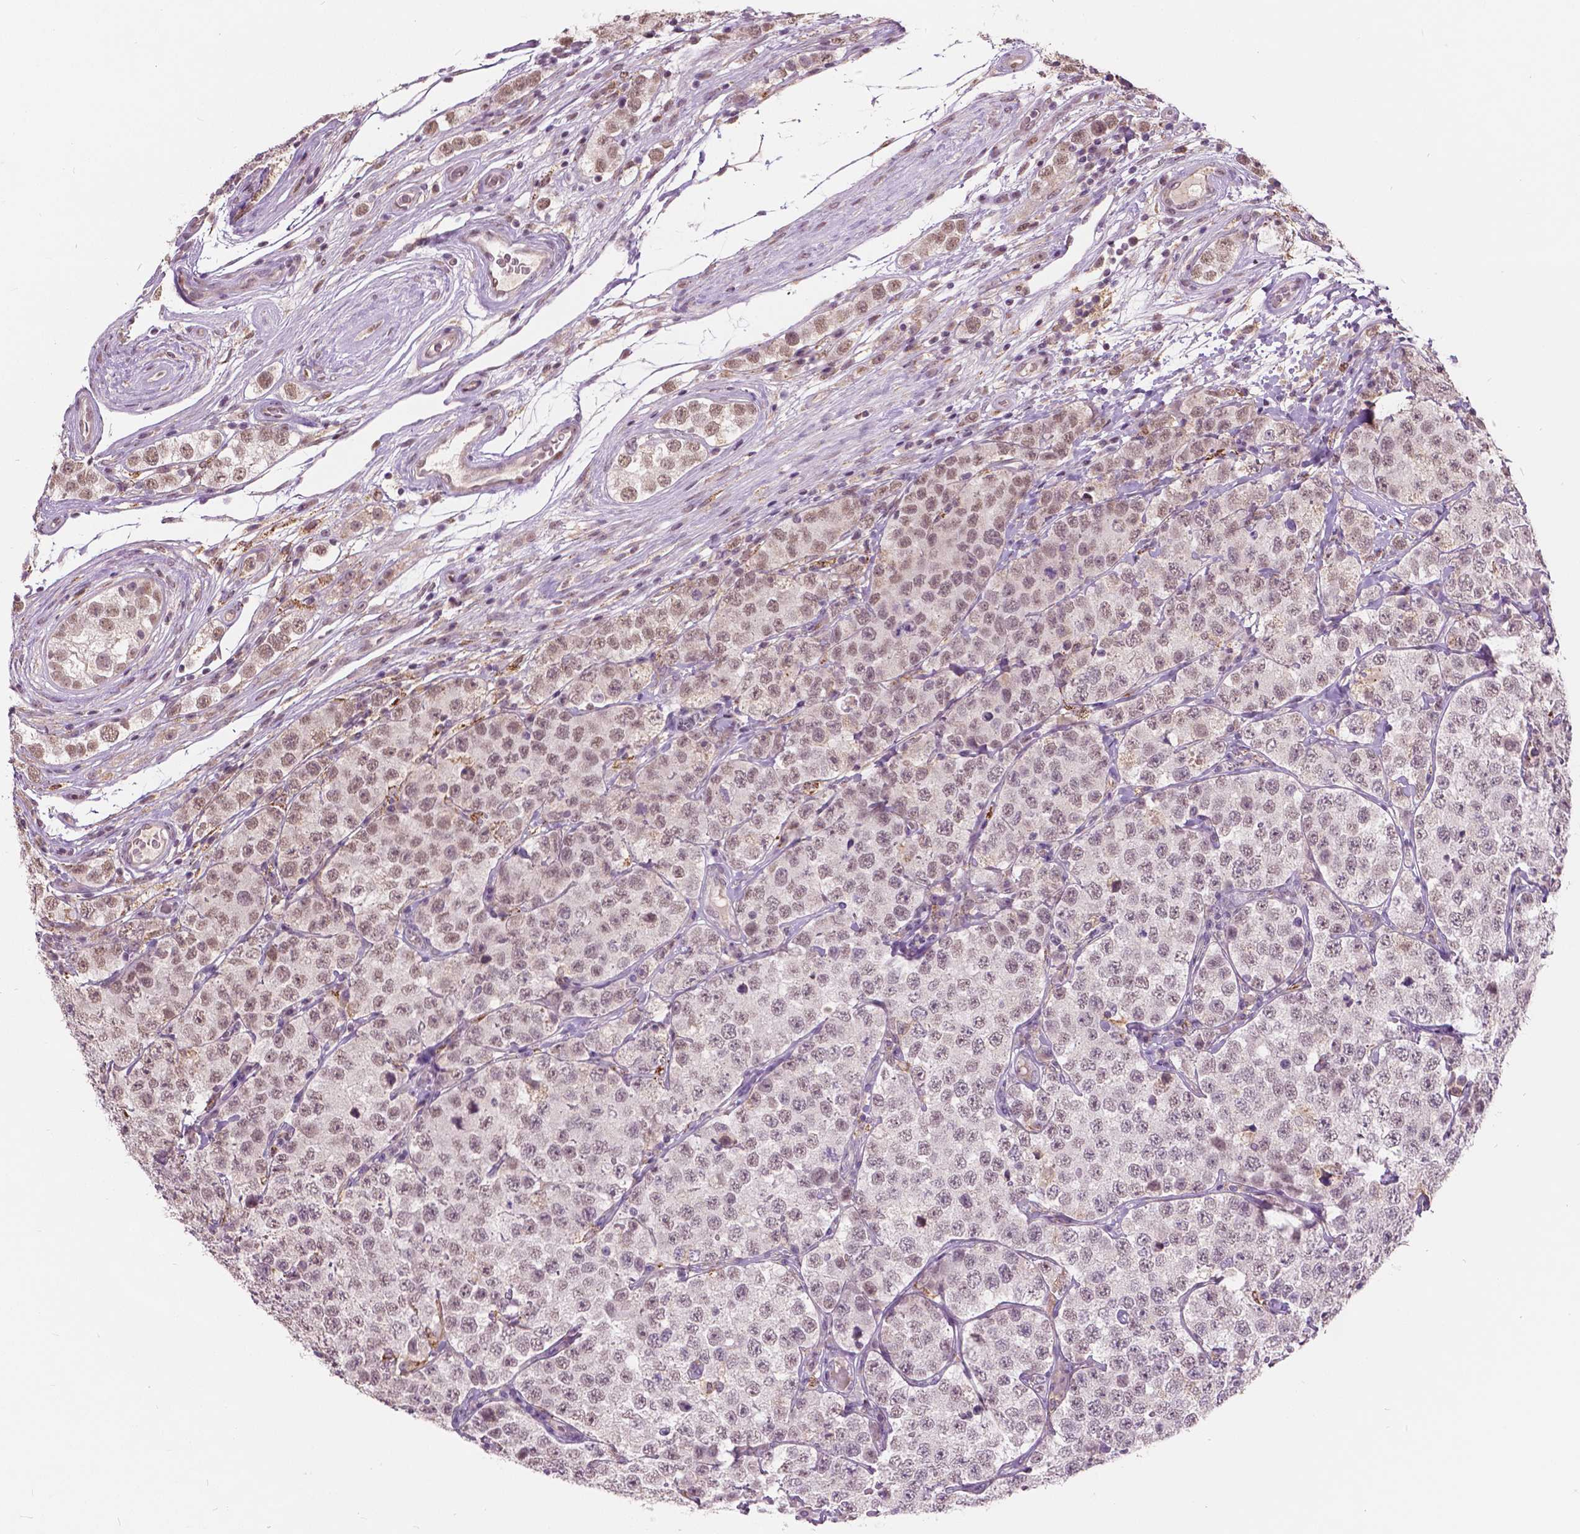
{"staining": {"intensity": "moderate", "quantity": ">75%", "location": "nuclear"}, "tissue": "testis cancer", "cell_type": "Tumor cells", "image_type": "cancer", "snomed": [{"axis": "morphology", "description": "Seminoma, NOS"}, {"axis": "topography", "description": "Testis"}], "caption": "High-magnification brightfield microscopy of seminoma (testis) stained with DAB (brown) and counterstained with hematoxylin (blue). tumor cells exhibit moderate nuclear staining is identified in about>75% of cells. Immunohistochemistry (ihc) stains the protein in brown and the nuclei are stained blue.", "gene": "DLX6", "patient": {"sex": "male", "age": 34}}